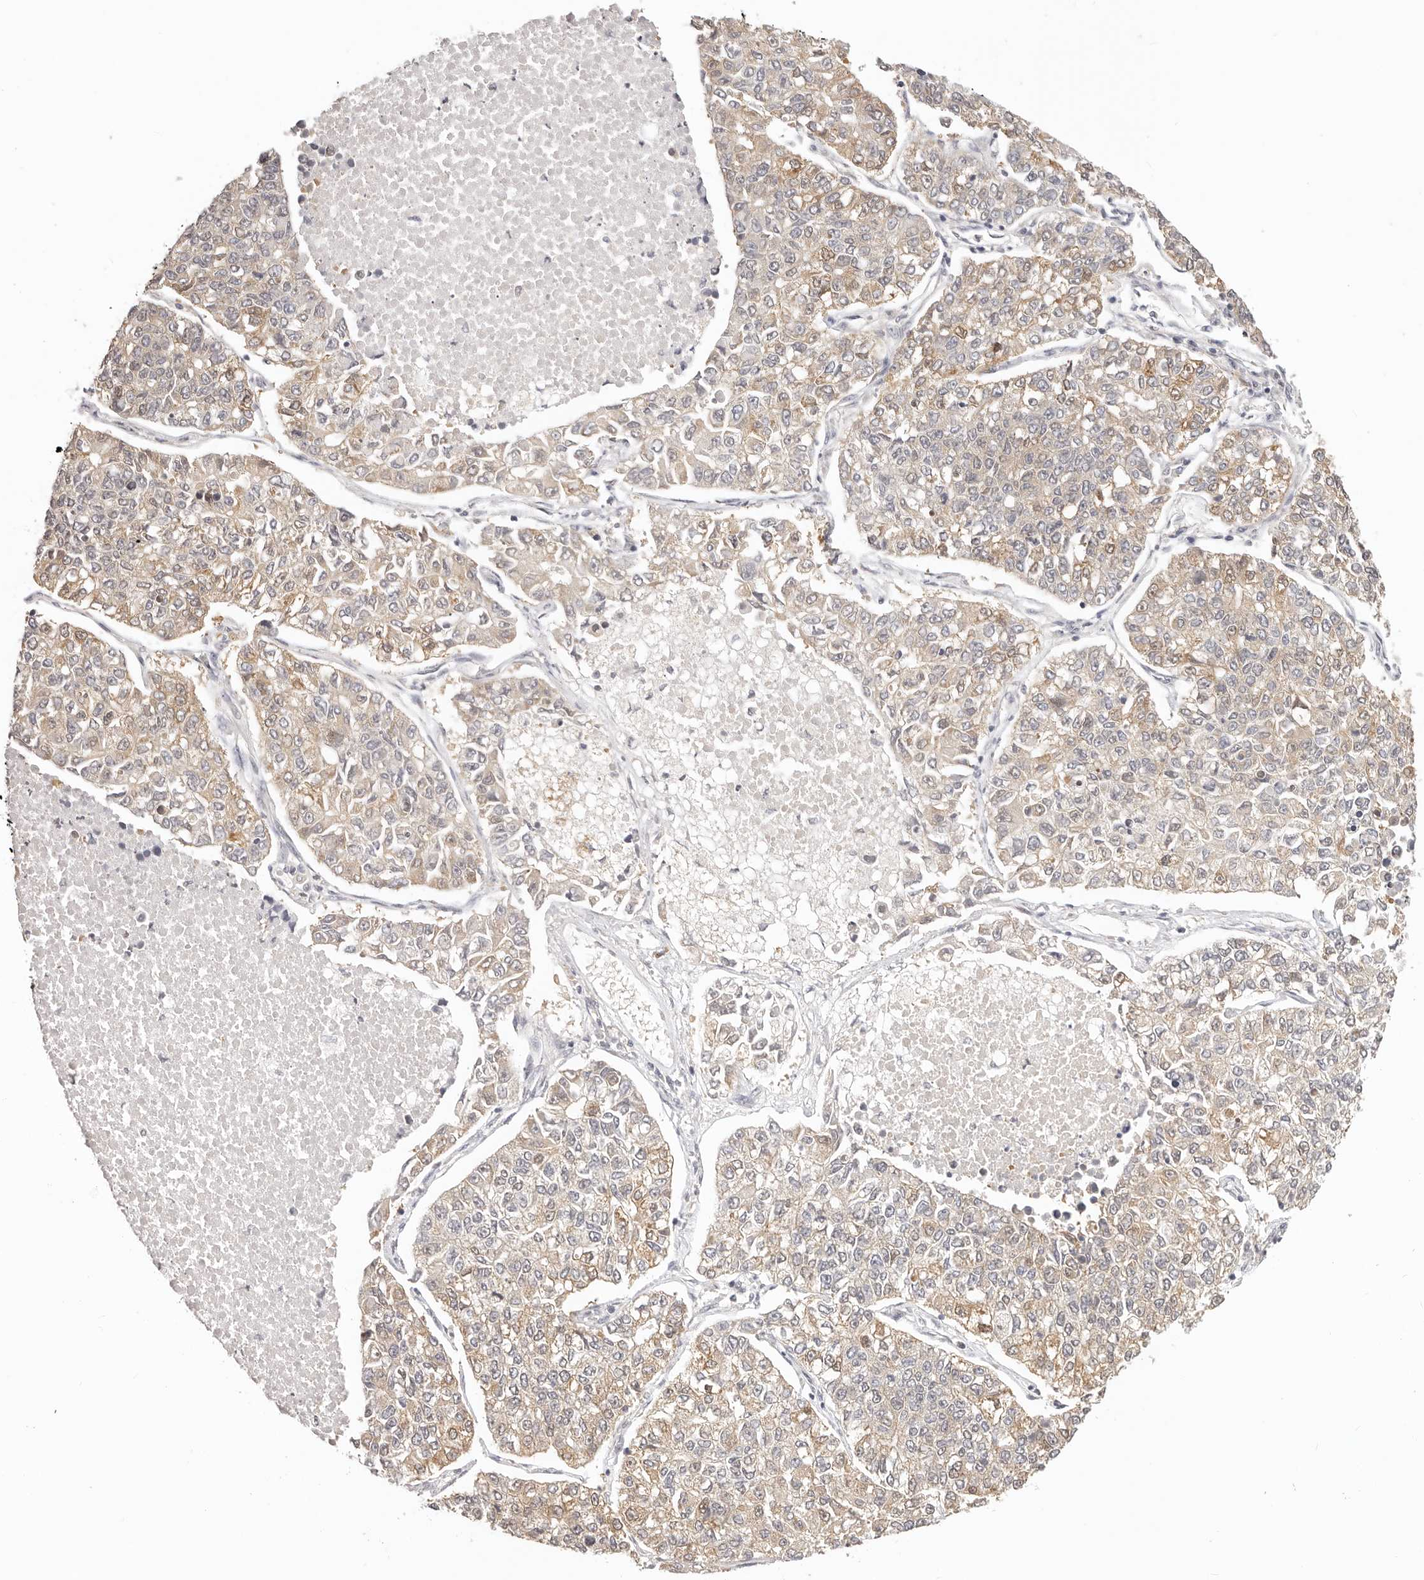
{"staining": {"intensity": "weak", "quantity": ">75%", "location": "cytoplasmic/membranous,nuclear"}, "tissue": "lung cancer", "cell_type": "Tumor cells", "image_type": "cancer", "snomed": [{"axis": "morphology", "description": "Adenocarcinoma, NOS"}, {"axis": "topography", "description": "Lung"}], "caption": "About >75% of tumor cells in lung cancer (adenocarcinoma) display weak cytoplasmic/membranous and nuclear protein positivity as visualized by brown immunohistochemical staining.", "gene": "GGPS1", "patient": {"sex": "male", "age": 49}}